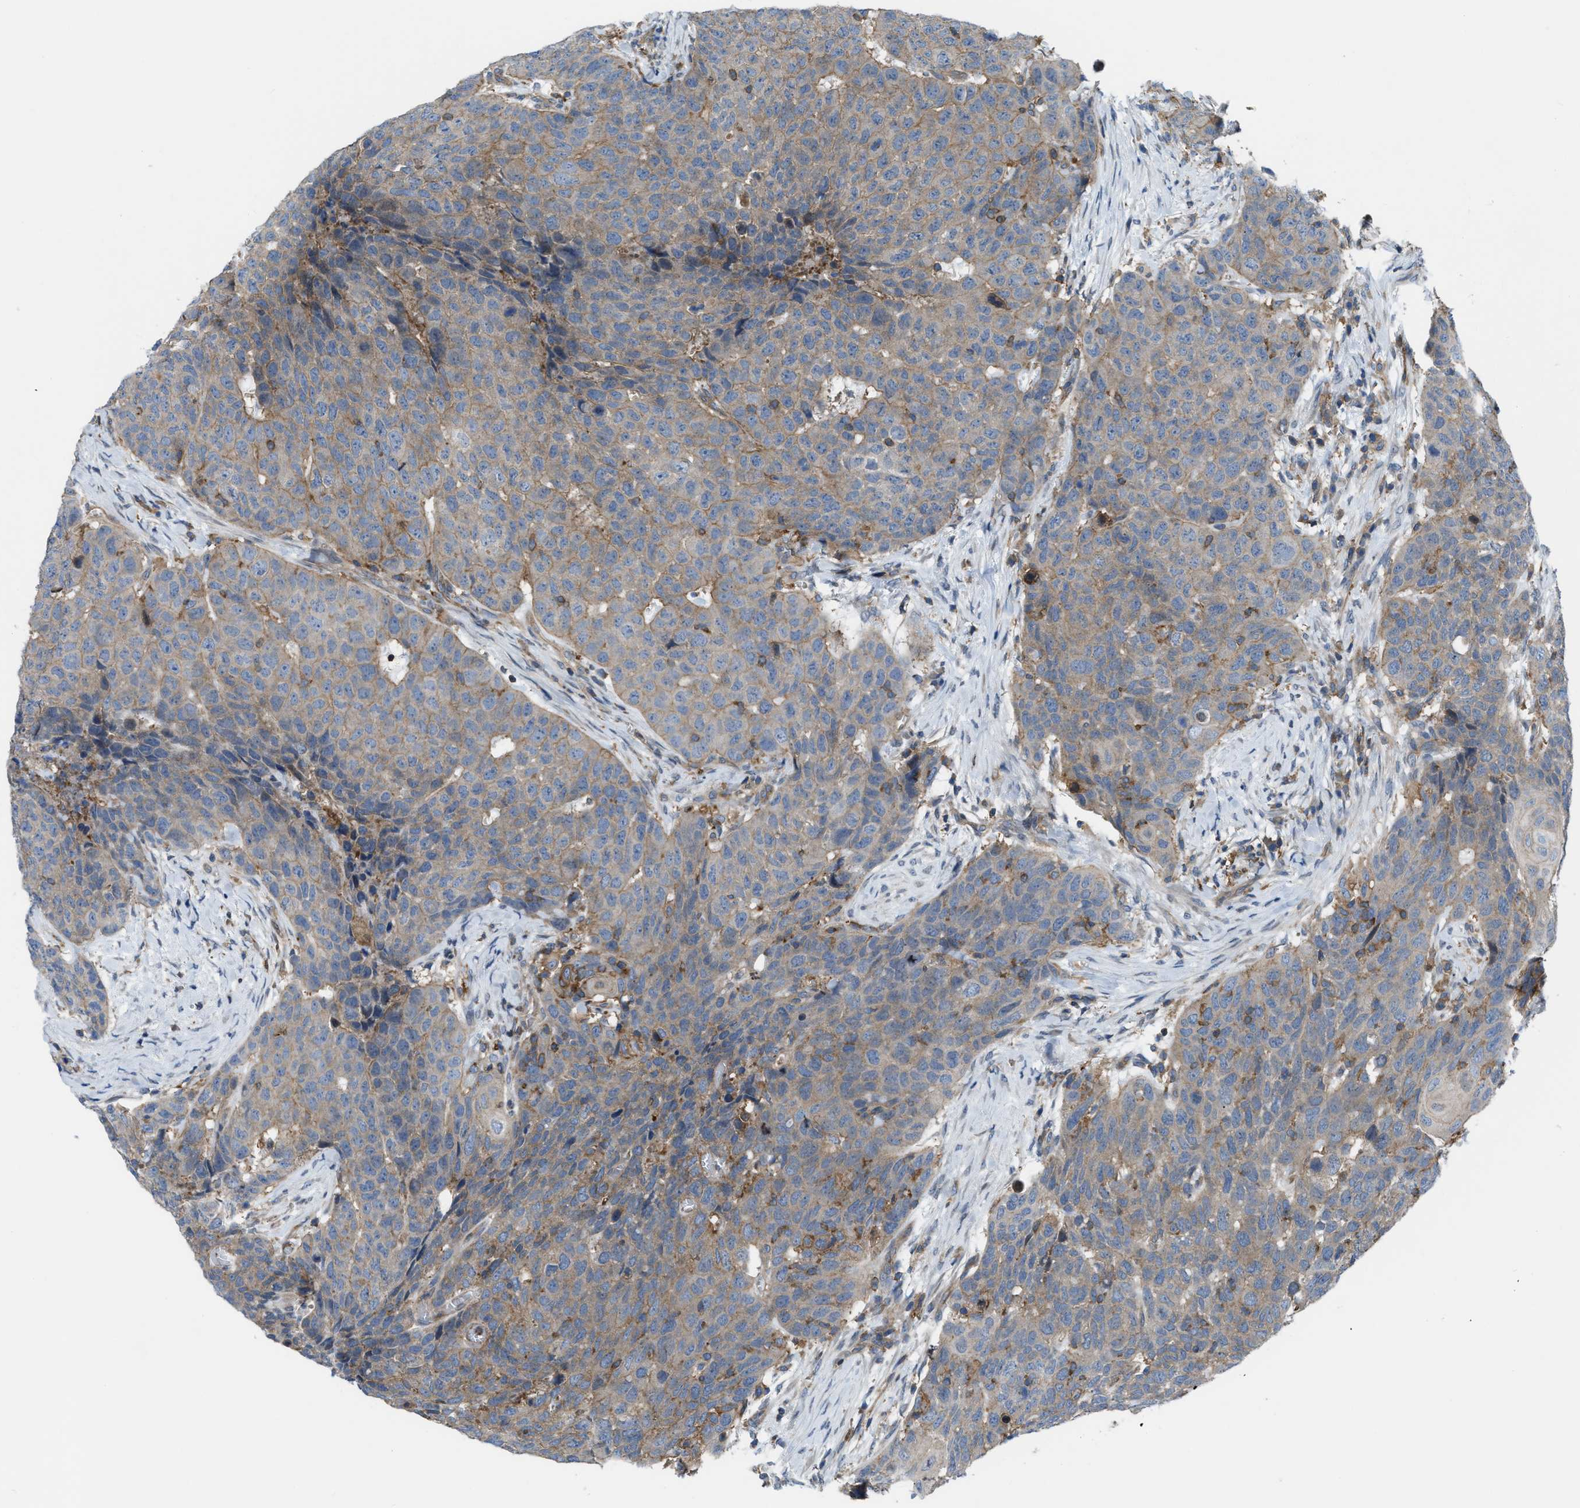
{"staining": {"intensity": "weak", "quantity": ">75%", "location": "cytoplasmic/membranous"}, "tissue": "head and neck cancer", "cell_type": "Tumor cells", "image_type": "cancer", "snomed": [{"axis": "morphology", "description": "Squamous cell carcinoma, NOS"}, {"axis": "topography", "description": "Head-Neck"}], "caption": "The histopathology image exhibits staining of head and neck squamous cell carcinoma, revealing weak cytoplasmic/membranous protein expression (brown color) within tumor cells. The staining was performed using DAB to visualize the protein expression in brown, while the nuclei were stained in blue with hematoxylin (Magnification: 20x).", "gene": "MYO18A", "patient": {"sex": "male", "age": 66}}